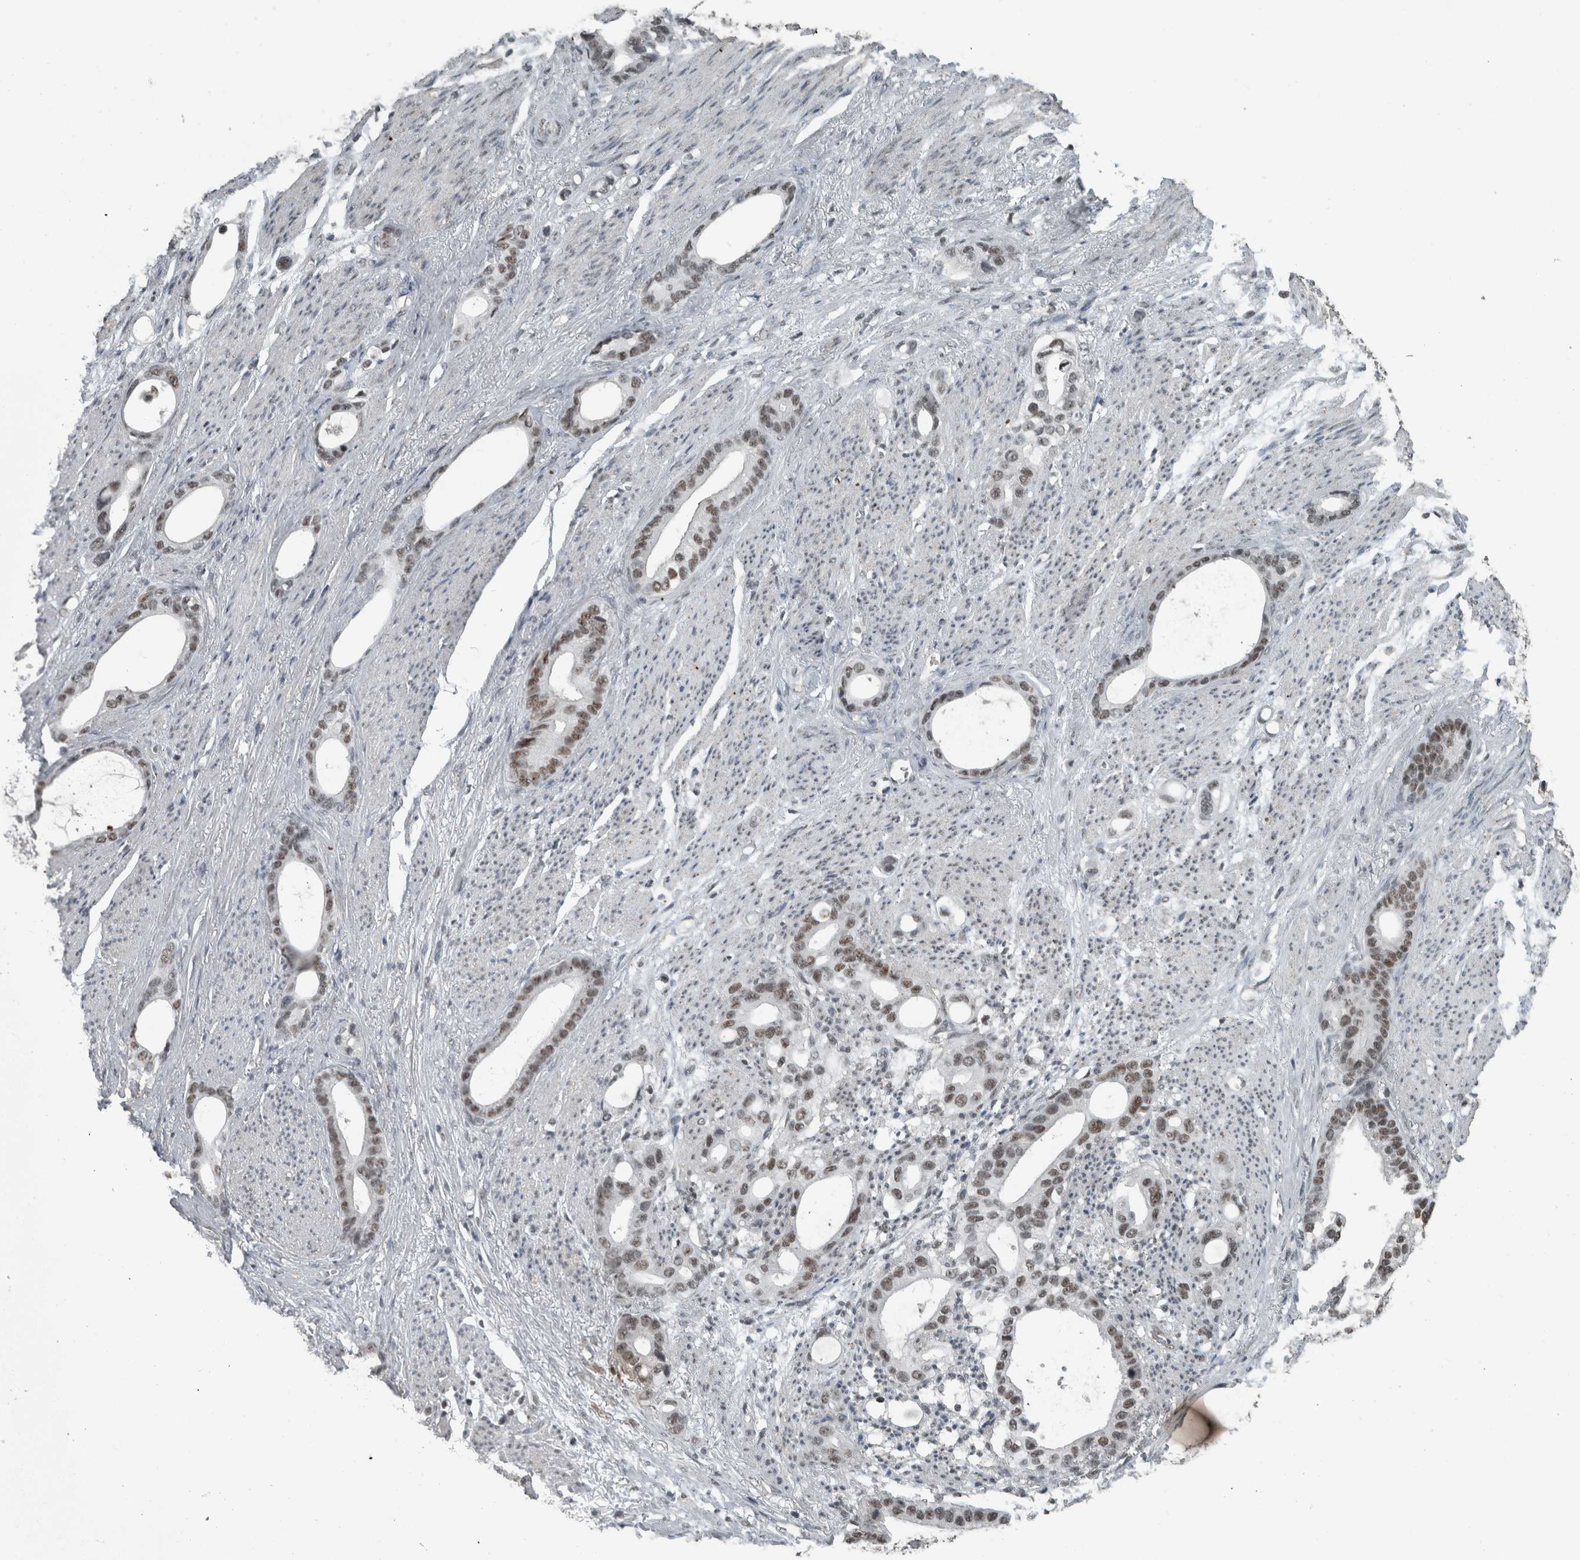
{"staining": {"intensity": "weak", "quantity": ">75%", "location": "nuclear"}, "tissue": "stomach cancer", "cell_type": "Tumor cells", "image_type": "cancer", "snomed": [{"axis": "morphology", "description": "Adenocarcinoma, NOS"}, {"axis": "topography", "description": "Stomach"}], "caption": "Stomach cancer (adenocarcinoma) was stained to show a protein in brown. There is low levels of weak nuclear expression in approximately >75% of tumor cells. The staining was performed using DAB (3,3'-diaminobenzidine) to visualize the protein expression in brown, while the nuclei were stained in blue with hematoxylin (Magnification: 20x).", "gene": "ZNF24", "patient": {"sex": "female", "age": 75}}